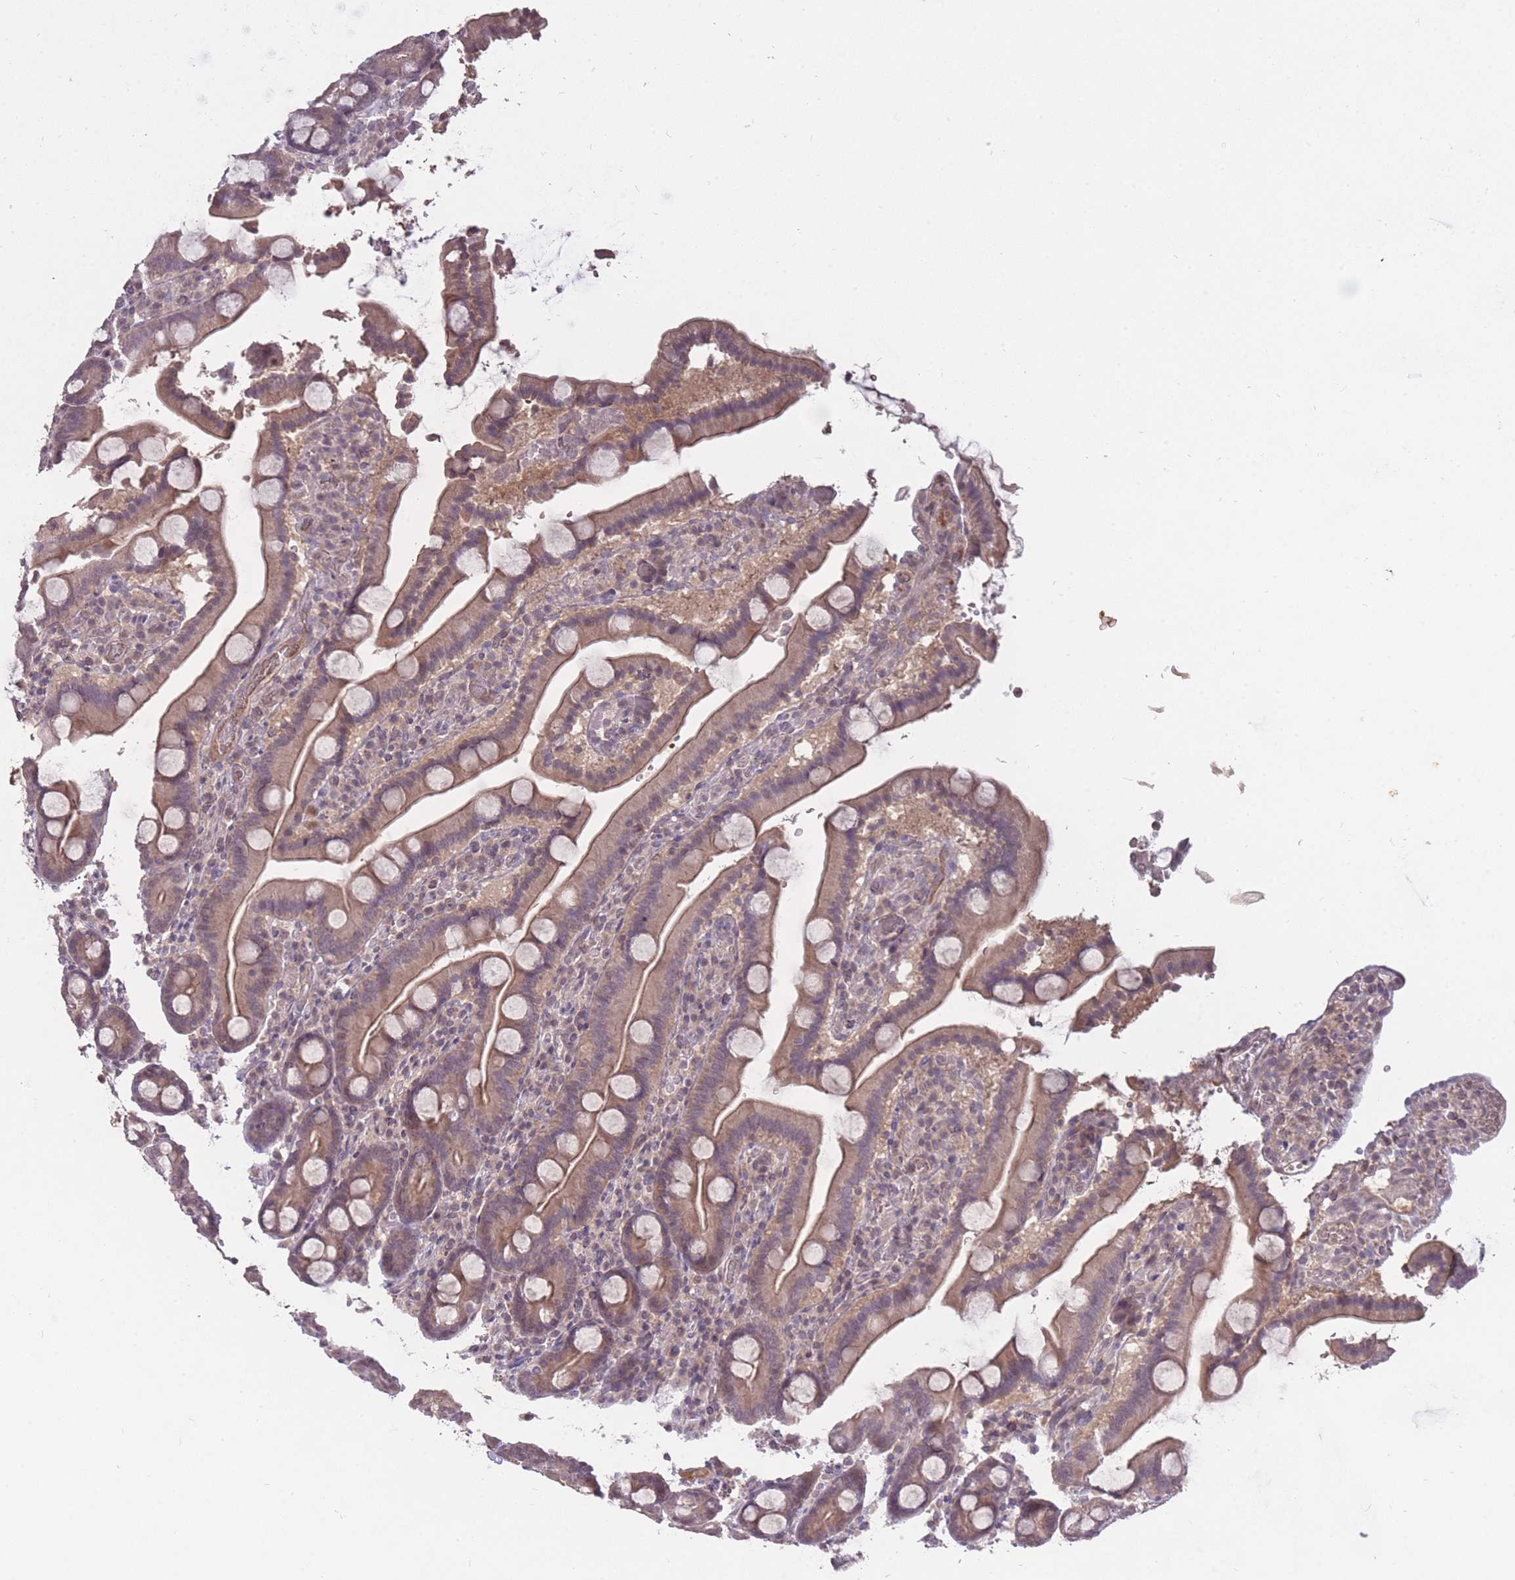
{"staining": {"intensity": "weak", "quantity": "25%-75%", "location": "cytoplasmic/membranous"}, "tissue": "duodenum", "cell_type": "Glandular cells", "image_type": "normal", "snomed": [{"axis": "morphology", "description": "Normal tissue, NOS"}, {"axis": "topography", "description": "Duodenum"}], "caption": "DAB (3,3'-diaminobenzidine) immunohistochemical staining of benign duodenum reveals weak cytoplasmic/membranous protein expression in approximately 25%-75% of glandular cells.", "gene": "ADCYAP1R1", "patient": {"sex": "male", "age": 55}}